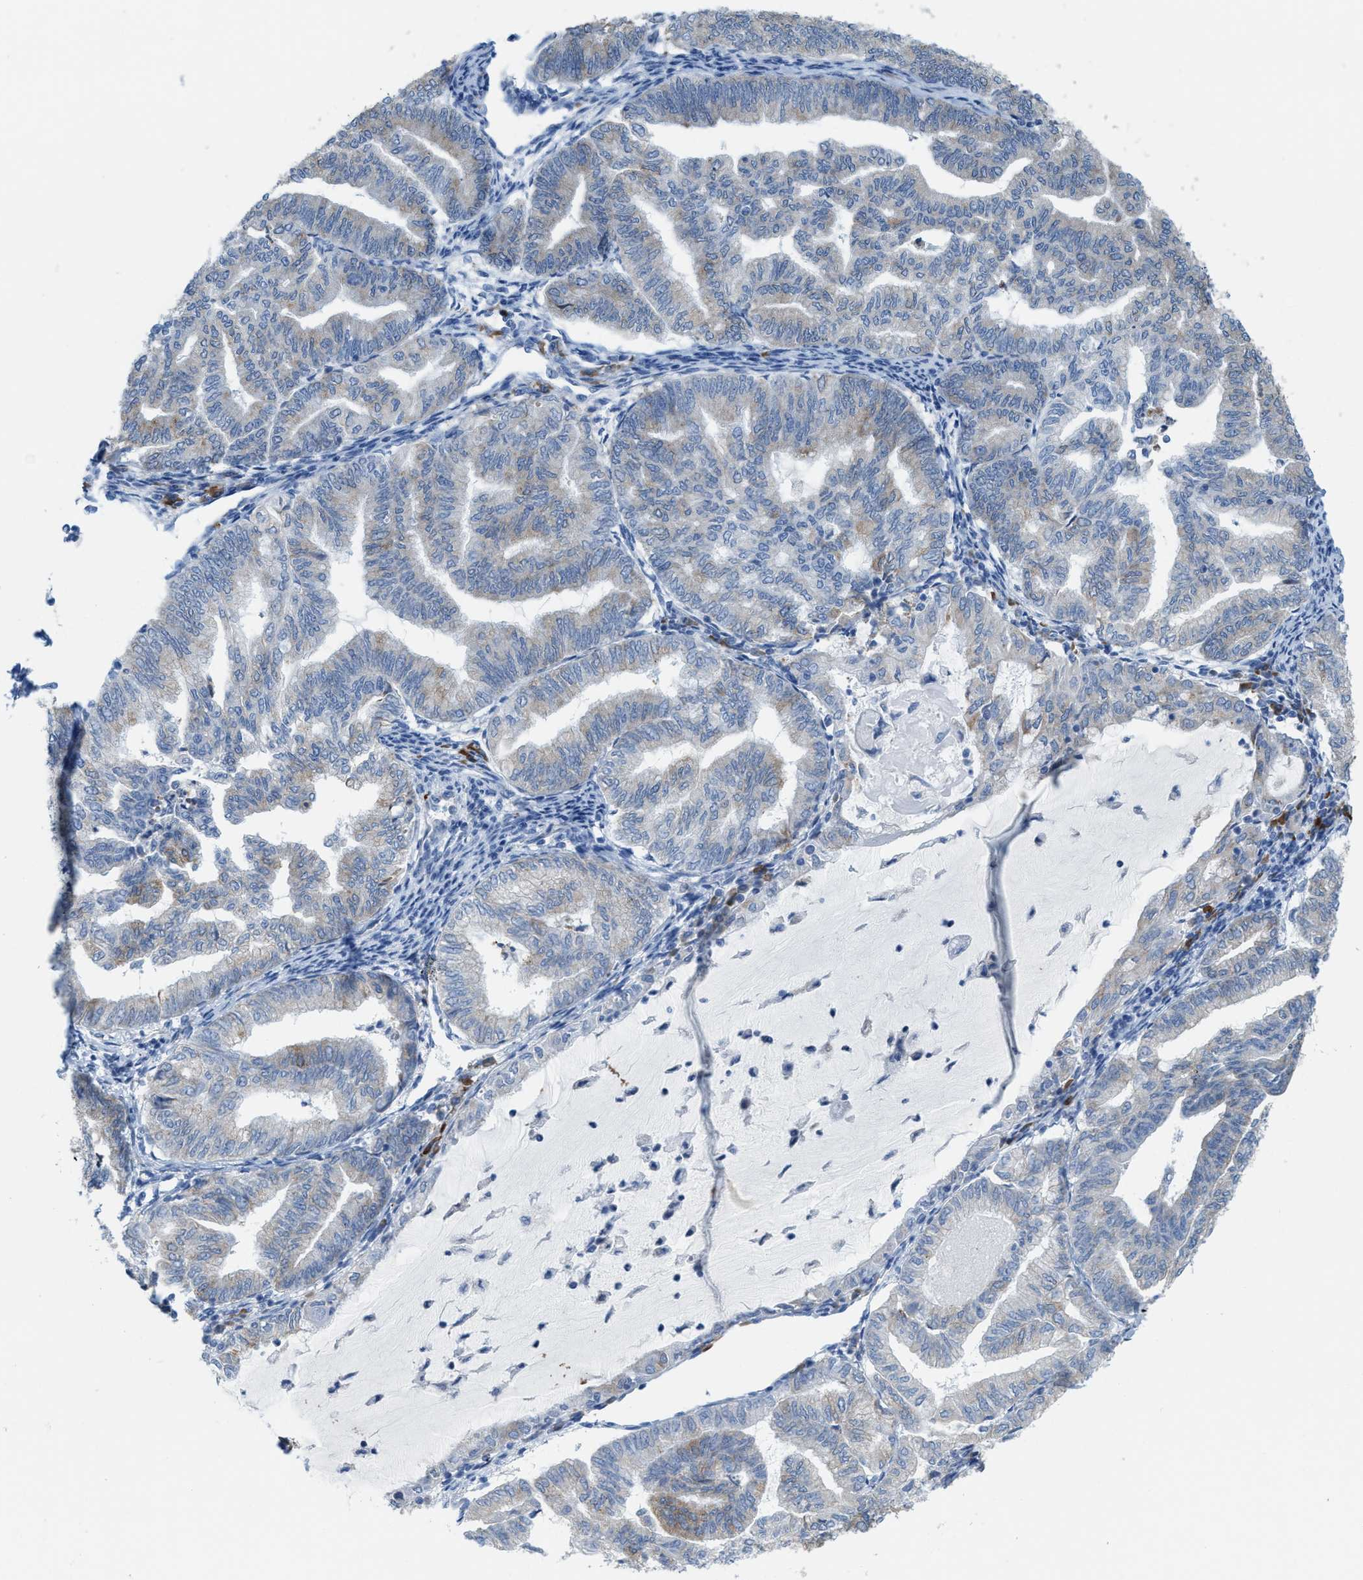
{"staining": {"intensity": "weak", "quantity": "<25%", "location": "cytoplasmic/membranous"}, "tissue": "endometrial cancer", "cell_type": "Tumor cells", "image_type": "cancer", "snomed": [{"axis": "morphology", "description": "Adenocarcinoma, NOS"}, {"axis": "topography", "description": "Endometrium"}], "caption": "This micrograph is of endometrial cancer stained with IHC to label a protein in brown with the nuclei are counter-stained blue. There is no positivity in tumor cells.", "gene": "KIFC3", "patient": {"sex": "female", "age": 79}}